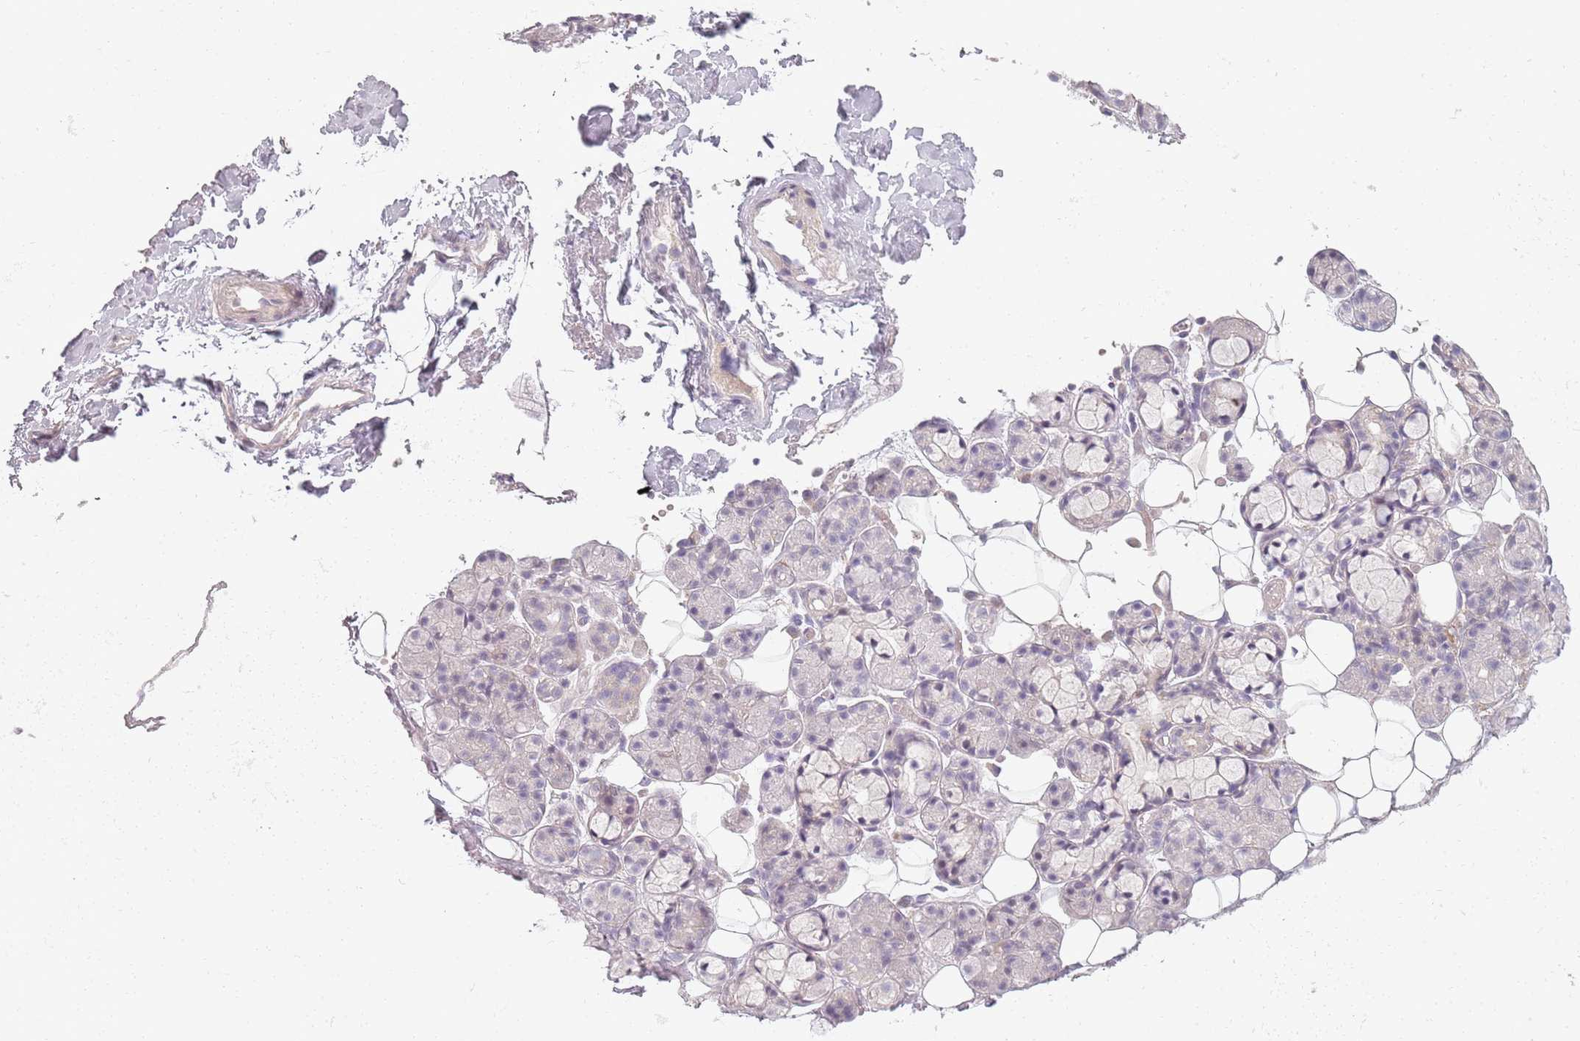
{"staining": {"intensity": "negative", "quantity": "none", "location": "none"}, "tissue": "salivary gland", "cell_type": "Glandular cells", "image_type": "normal", "snomed": [{"axis": "morphology", "description": "Normal tissue, NOS"}, {"axis": "topography", "description": "Salivary gland"}], "caption": "Human salivary gland stained for a protein using immunohistochemistry (IHC) exhibits no staining in glandular cells.", "gene": "CC2D2B", "patient": {"sex": "male", "age": 63}}